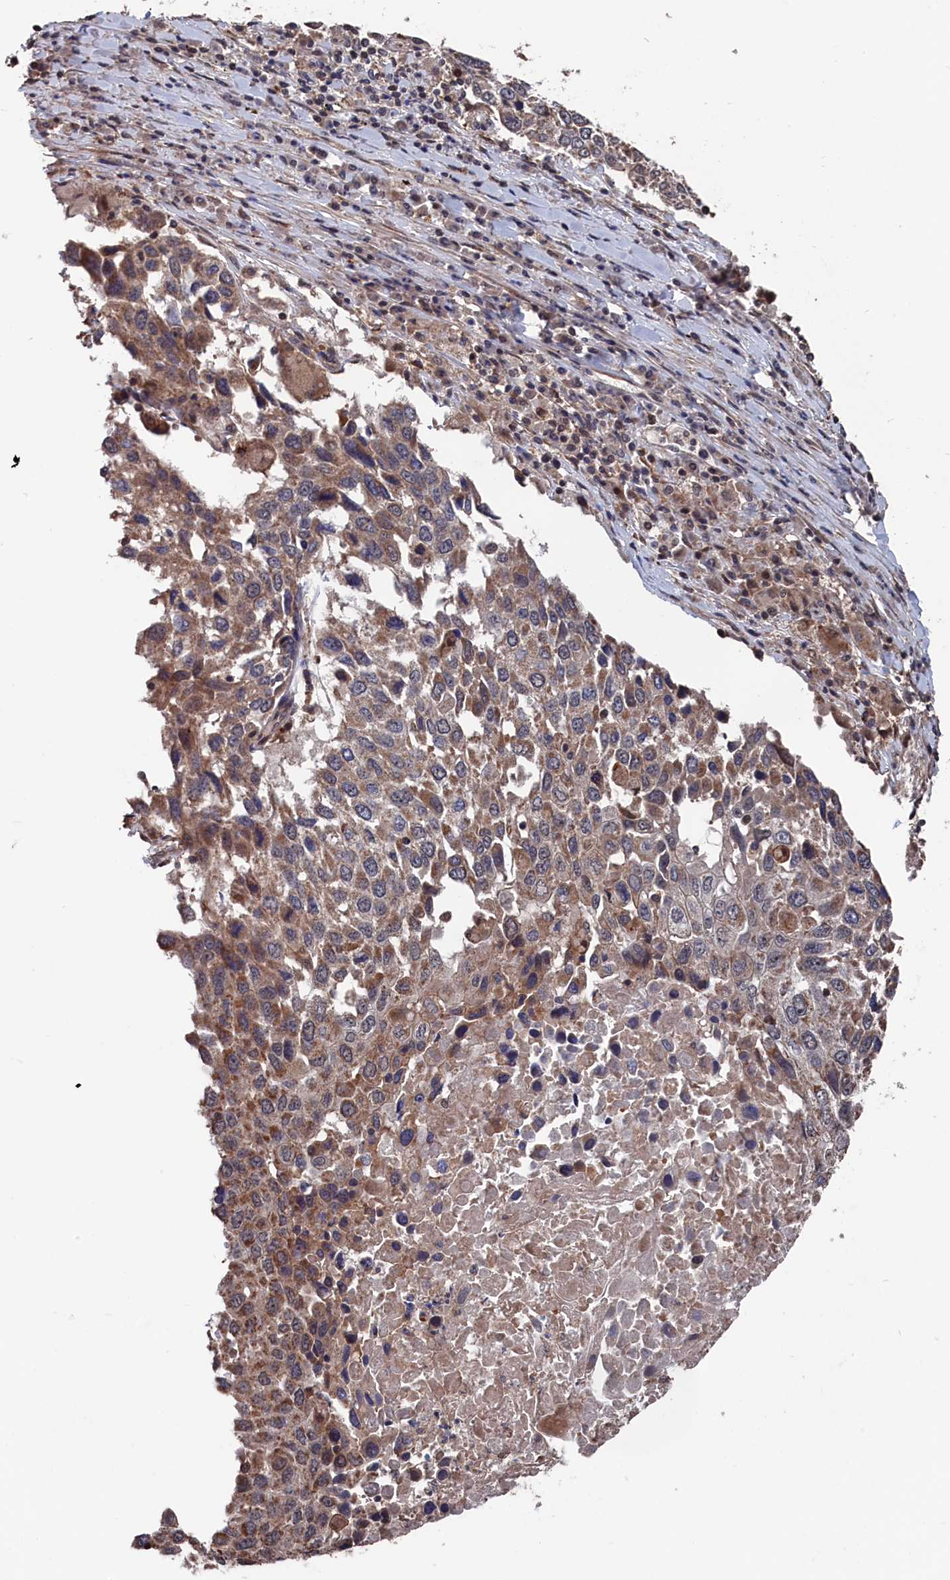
{"staining": {"intensity": "moderate", "quantity": "<25%", "location": "cytoplasmic/membranous"}, "tissue": "lung cancer", "cell_type": "Tumor cells", "image_type": "cancer", "snomed": [{"axis": "morphology", "description": "Squamous cell carcinoma, NOS"}, {"axis": "topography", "description": "Lung"}], "caption": "Protein analysis of lung squamous cell carcinoma tissue reveals moderate cytoplasmic/membranous positivity in approximately <25% of tumor cells.", "gene": "PDE12", "patient": {"sex": "male", "age": 65}}